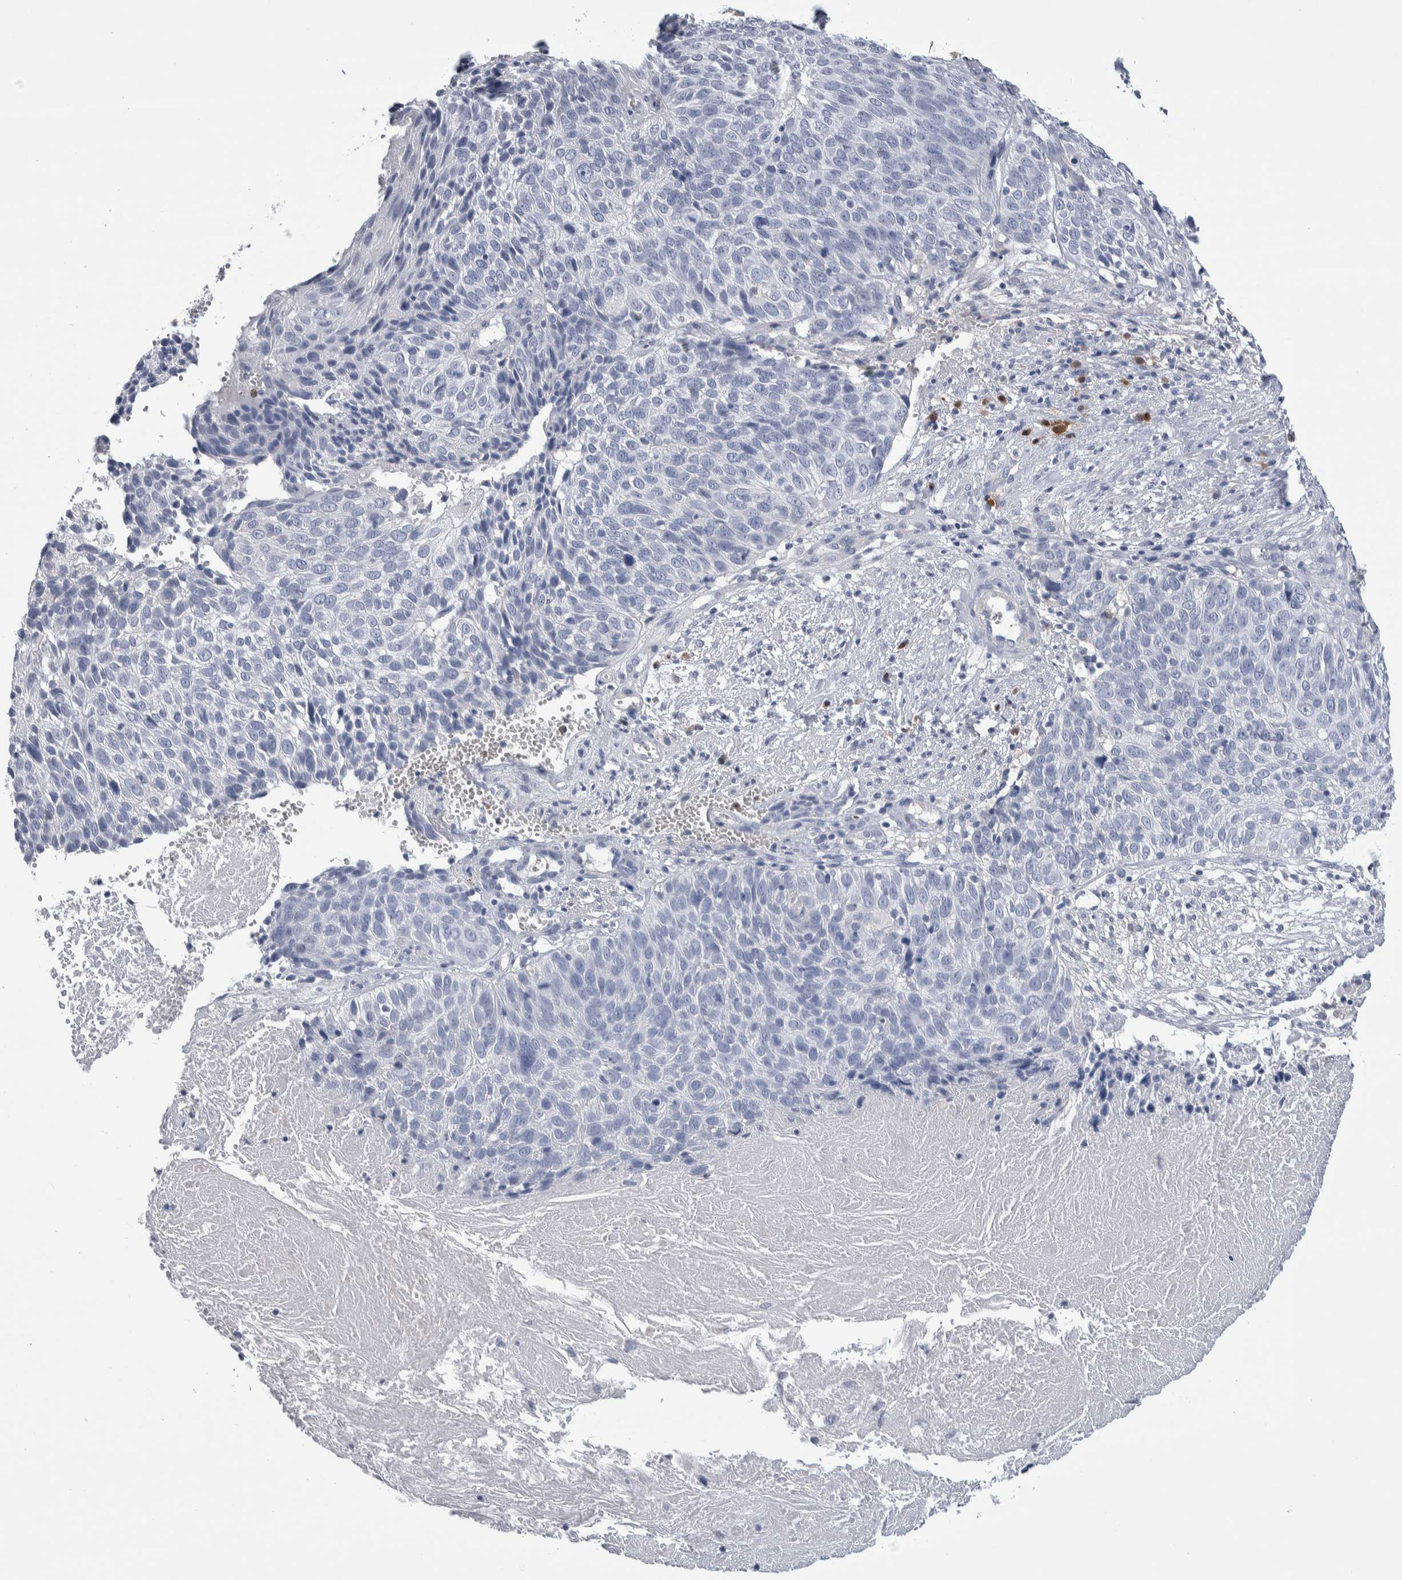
{"staining": {"intensity": "negative", "quantity": "none", "location": "none"}, "tissue": "cervical cancer", "cell_type": "Tumor cells", "image_type": "cancer", "snomed": [{"axis": "morphology", "description": "Squamous cell carcinoma, NOS"}, {"axis": "topography", "description": "Cervix"}], "caption": "Squamous cell carcinoma (cervical) was stained to show a protein in brown. There is no significant staining in tumor cells. Nuclei are stained in blue.", "gene": "LURAP1L", "patient": {"sex": "female", "age": 74}}